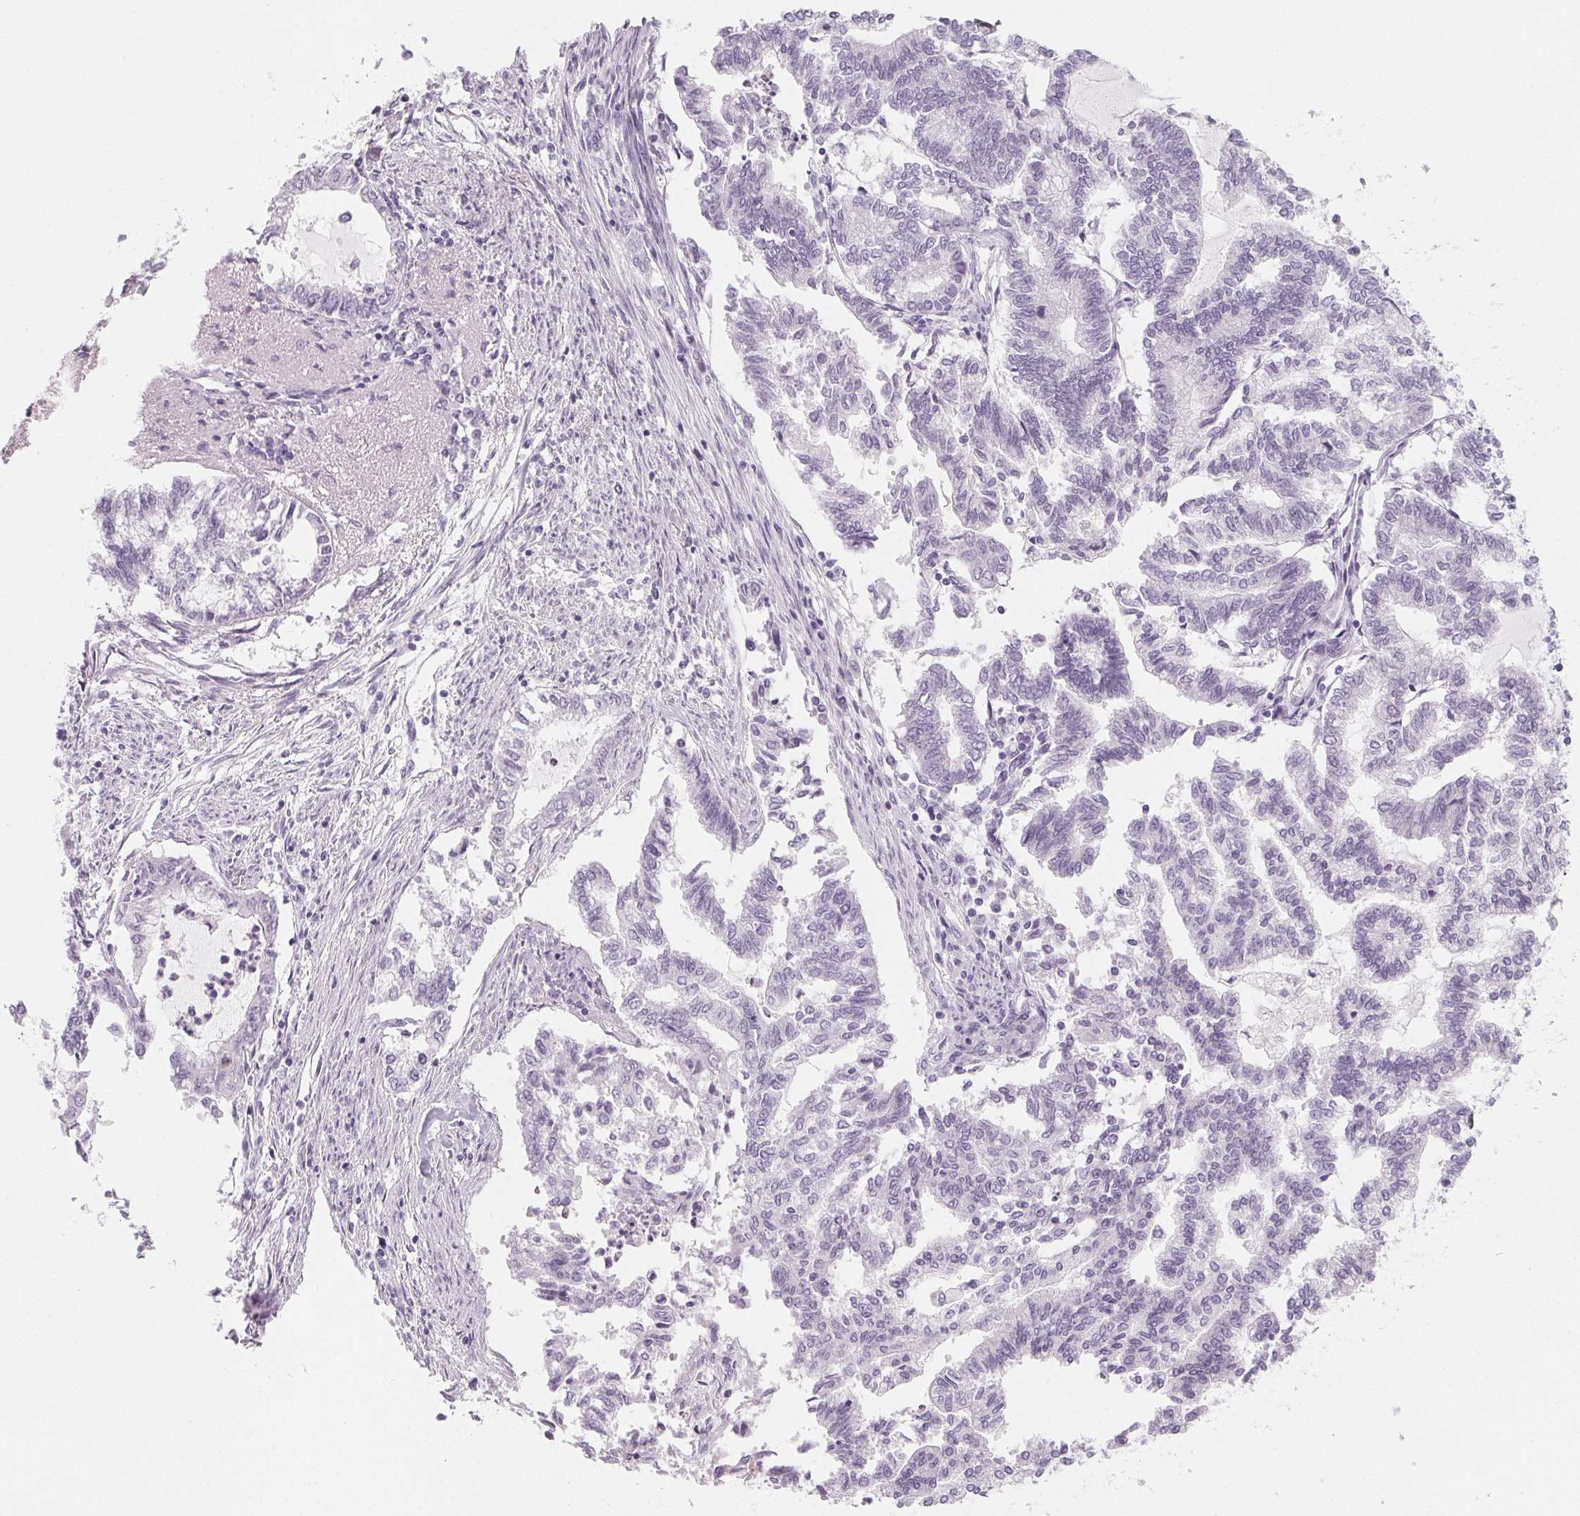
{"staining": {"intensity": "negative", "quantity": "none", "location": "none"}, "tissue": "endometrial cancer", "cell_type": "Tumor cells", "image_type": "cancer", "snomed": [{"axis": "morphology", "description": "Adenocarcinoma, NOS"}, {"axis": "topography", "description": "Endometrium"}], "caption": "Histopathology image shows no significant protein expression in tumor cells of endometrial cancer.", "gene": "SH3GL2", "patient": {"sex": "female", "age": 79}}